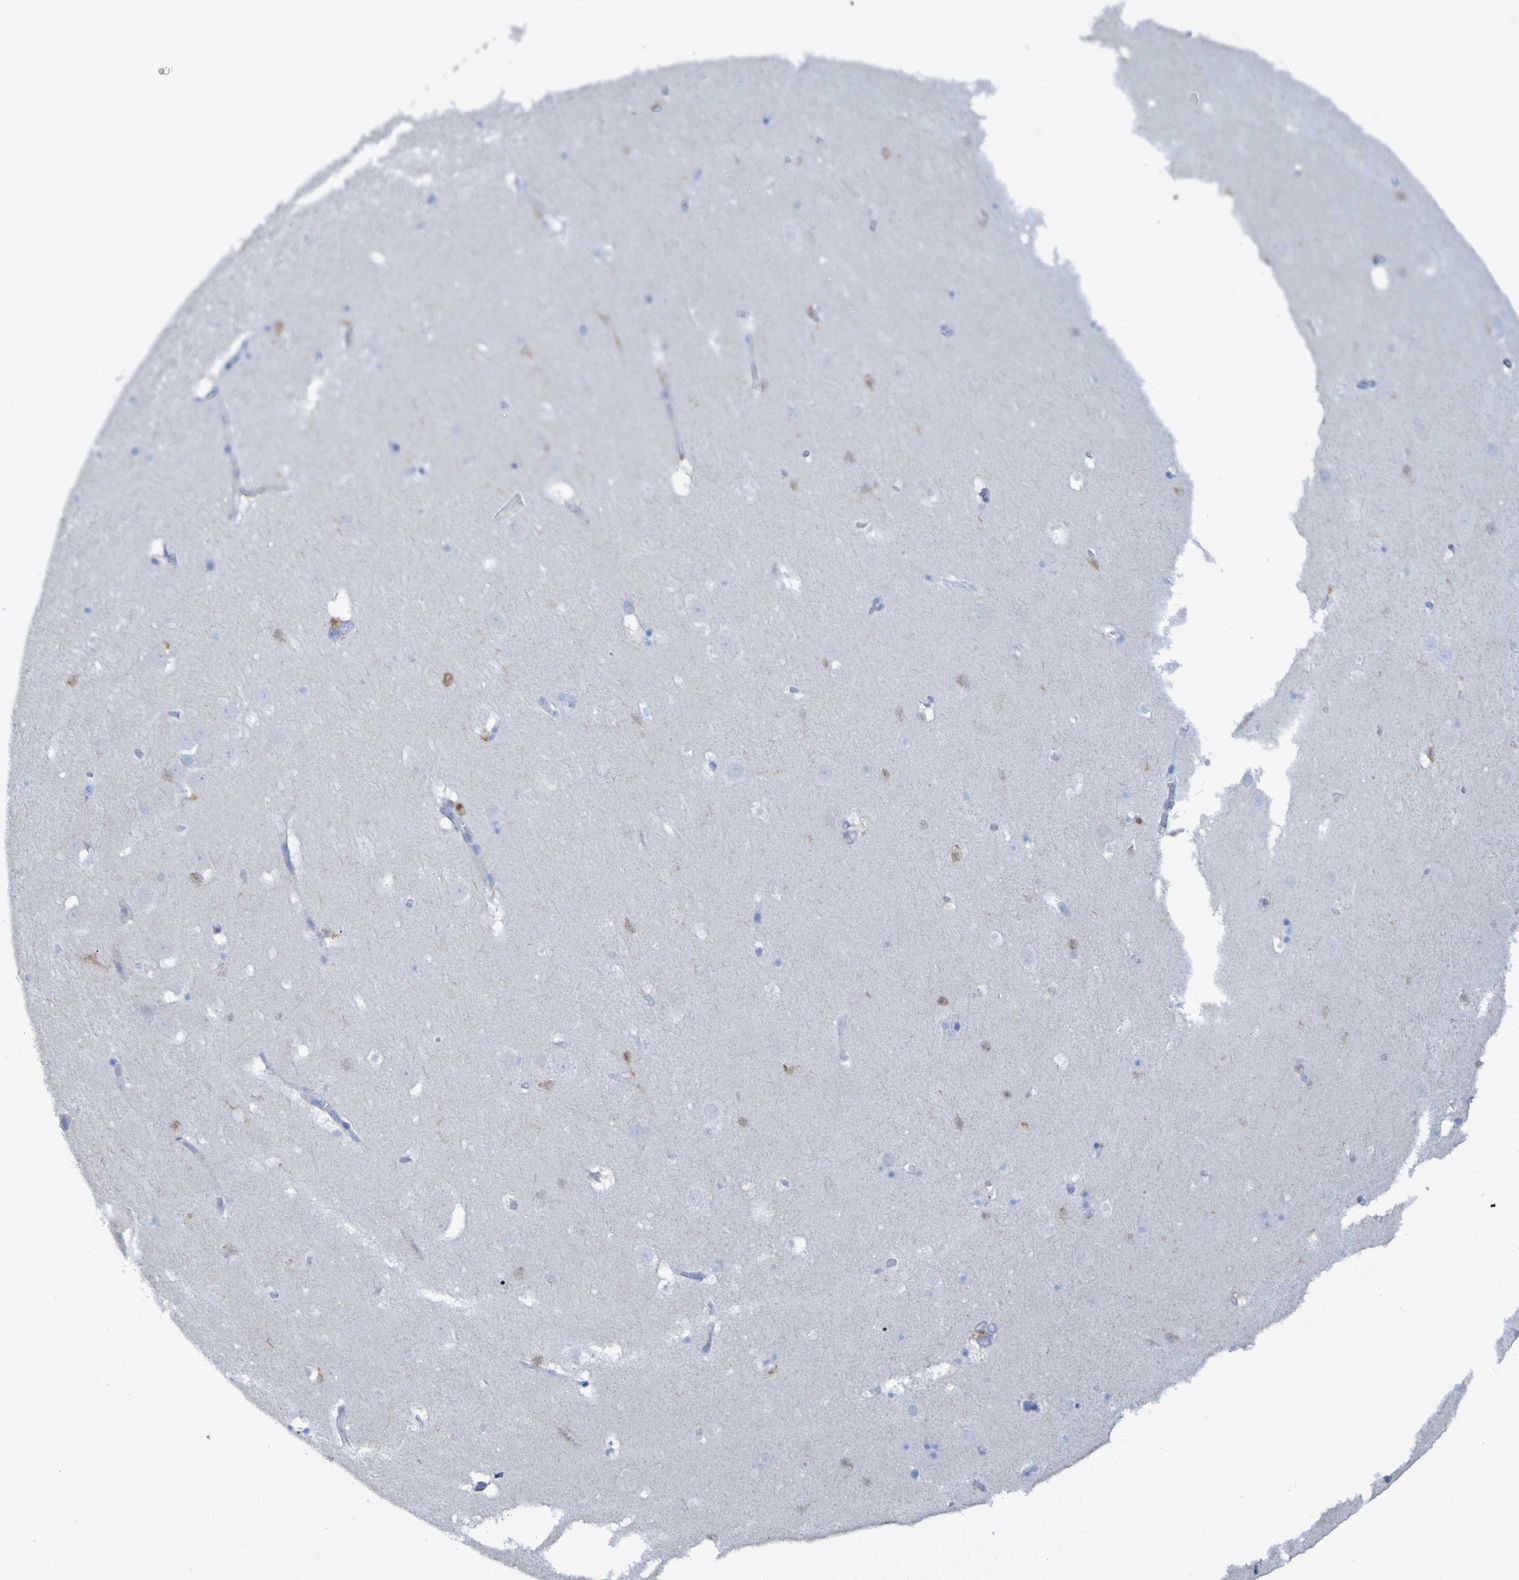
{"staining": {"intensity": "negative", "quantity": "none", "location": "none"}, "tissue": "hippocampus", "cell_type": "Glial cells", "image_type": "normal", "snomed": [{"axis": "morphology", "description": "Normal tissue, NOS"}, {"axis": "topography", "description": "Hippocampus"}], "caption": "High magnification brightfield microscopy of normal hippocampus stained with DAB (3,3'-diaminobenzidine) (brown) and counterstained with hematoxylin (blue): glial cells show no significant expression. The staining is performed using DAB brown chromogen with nuclei counter-stained in using hematoxylin.", "gene": "MPPE1", "patient": {"sex": "male", "age": 45}}